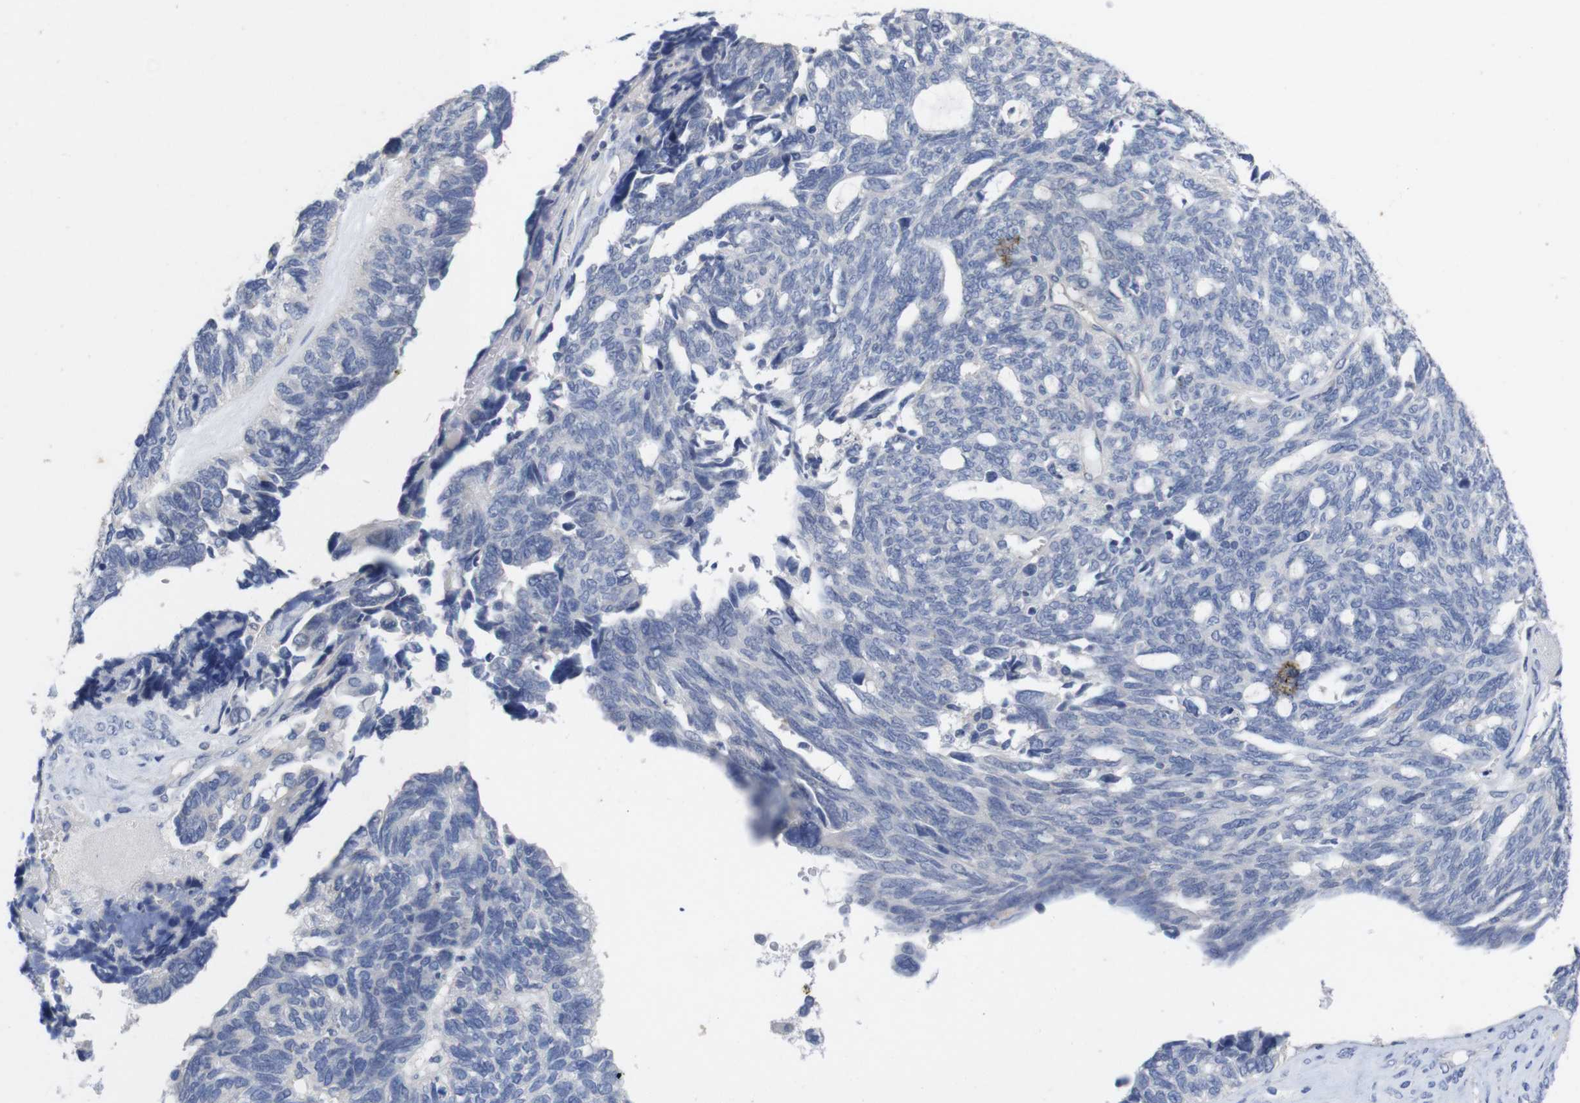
{"staining": {"intensity": "negative", "quantity": "none", "location": "none"}, "tissue": "ovarian cancer", "cell_type": "Tumor cells", "image_type": "cancer", "snomed": [{"axis": "morphology", "description": "Cystadenocarcinoma, serous, NOS"}, {"axis": "topography", "description": "Ovary"}], "caption": "The photomicrograph demonstrates no significant positivity in tumor cells of ovarian cancer (serous cystadenocarcinoma).", "gene": "TNNI3", "patient": {"sex": "female", "age": 79}}